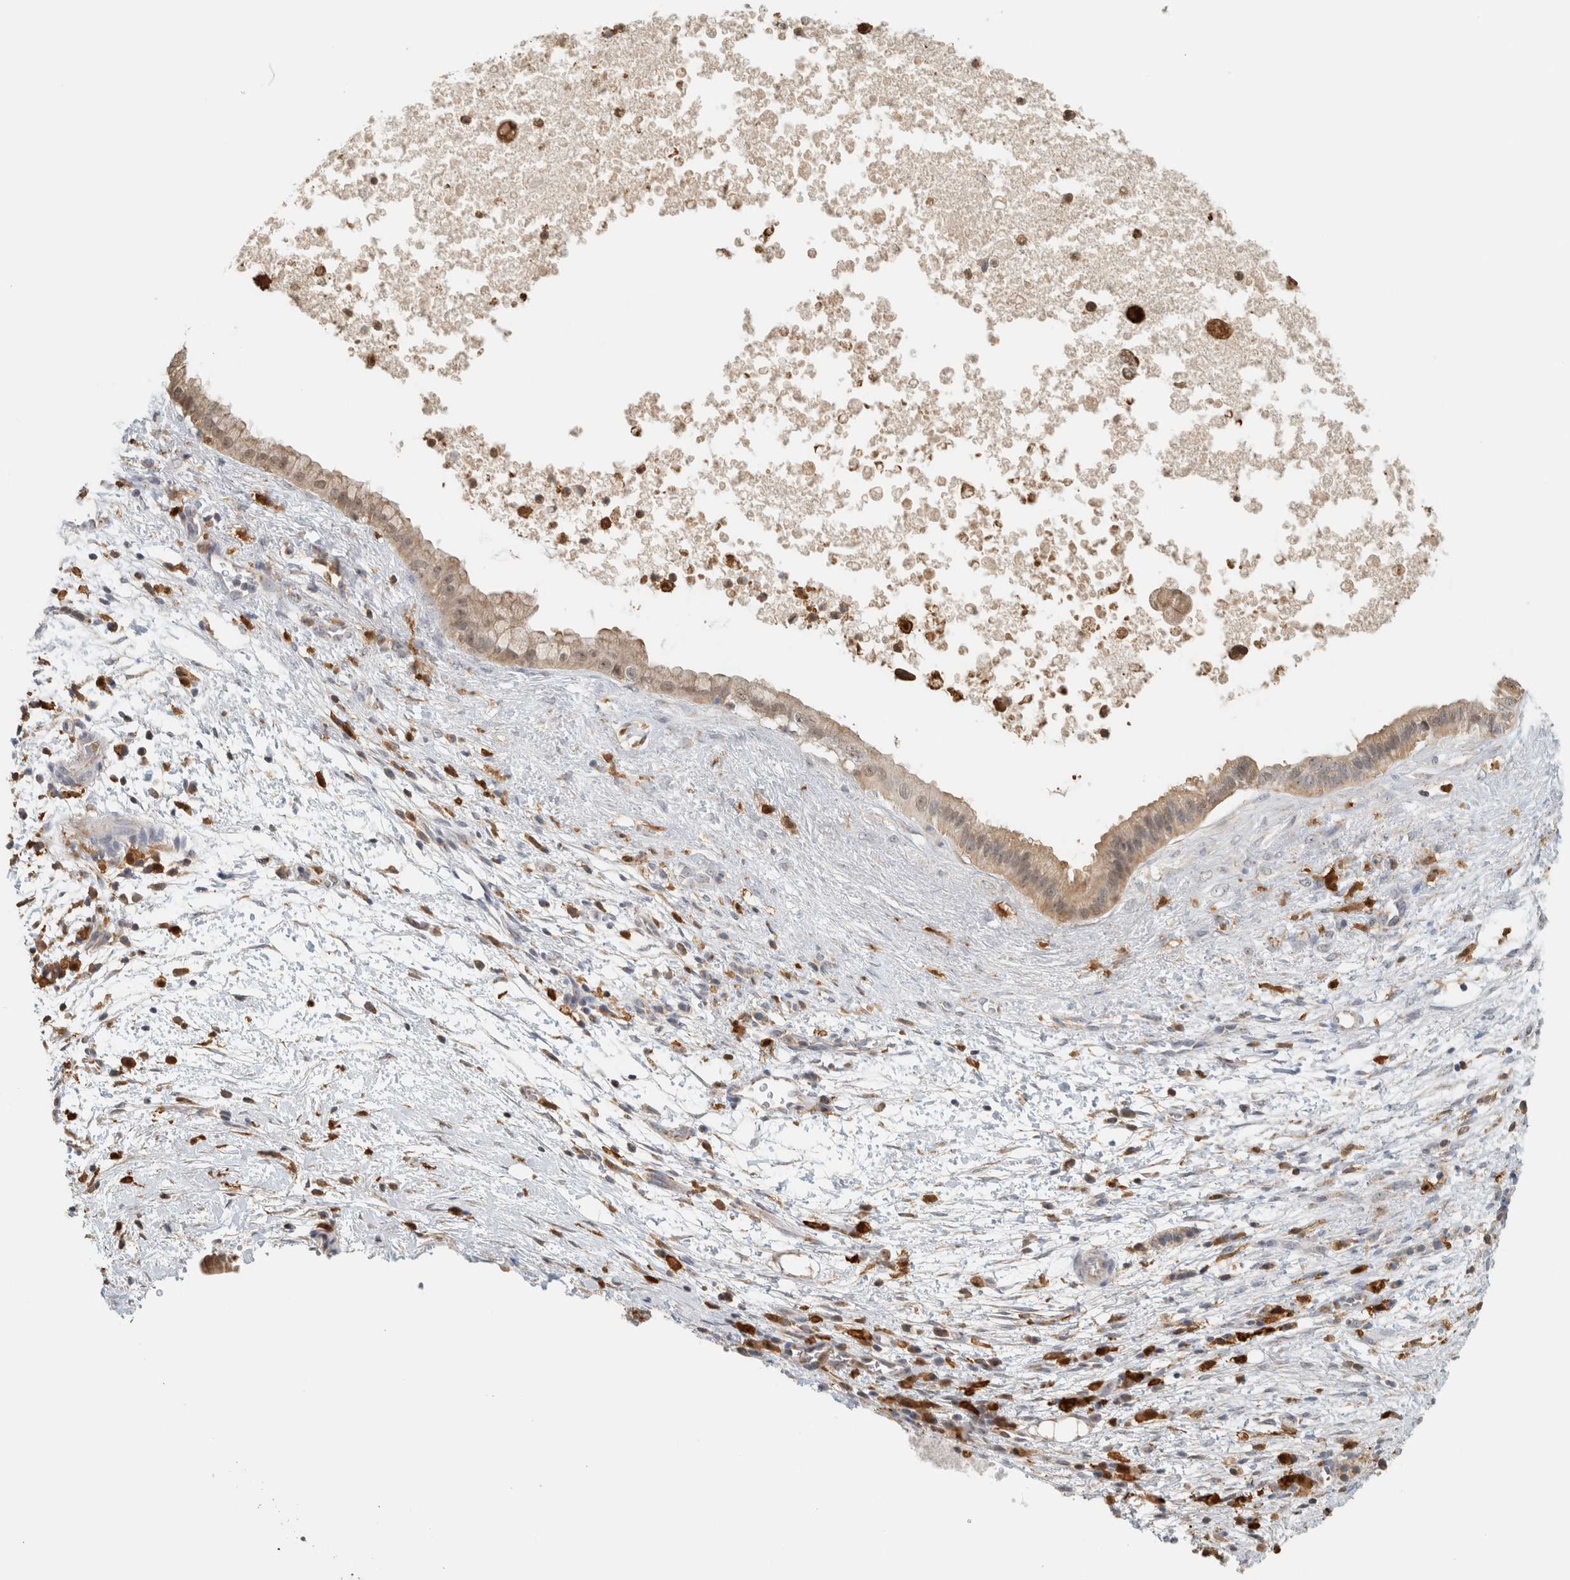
{"staining": {"intensity": "weak", "quantity": ">75%", "location": "cytoplasmic/membranous"}, "tissue": "pancreatic cancer", "cell_type": "Tumor cells", "image_type": "cancer", "snomed": [{"axis": "morphology", "description": "Adenocarcinoma, NOS"}, {"axis": "topography", "description": "Pancreas"}], "caption": "Pancreatic cancer (adenocarcinoma) was stained to show a protein in brown. There is low levels of weak cytoplasmic/membranous staining in approximately >75% of tumor cells. Nuclei are stained in blue.", "gene": "CAPG", "patient": {"sex": "female", "age": 78}}